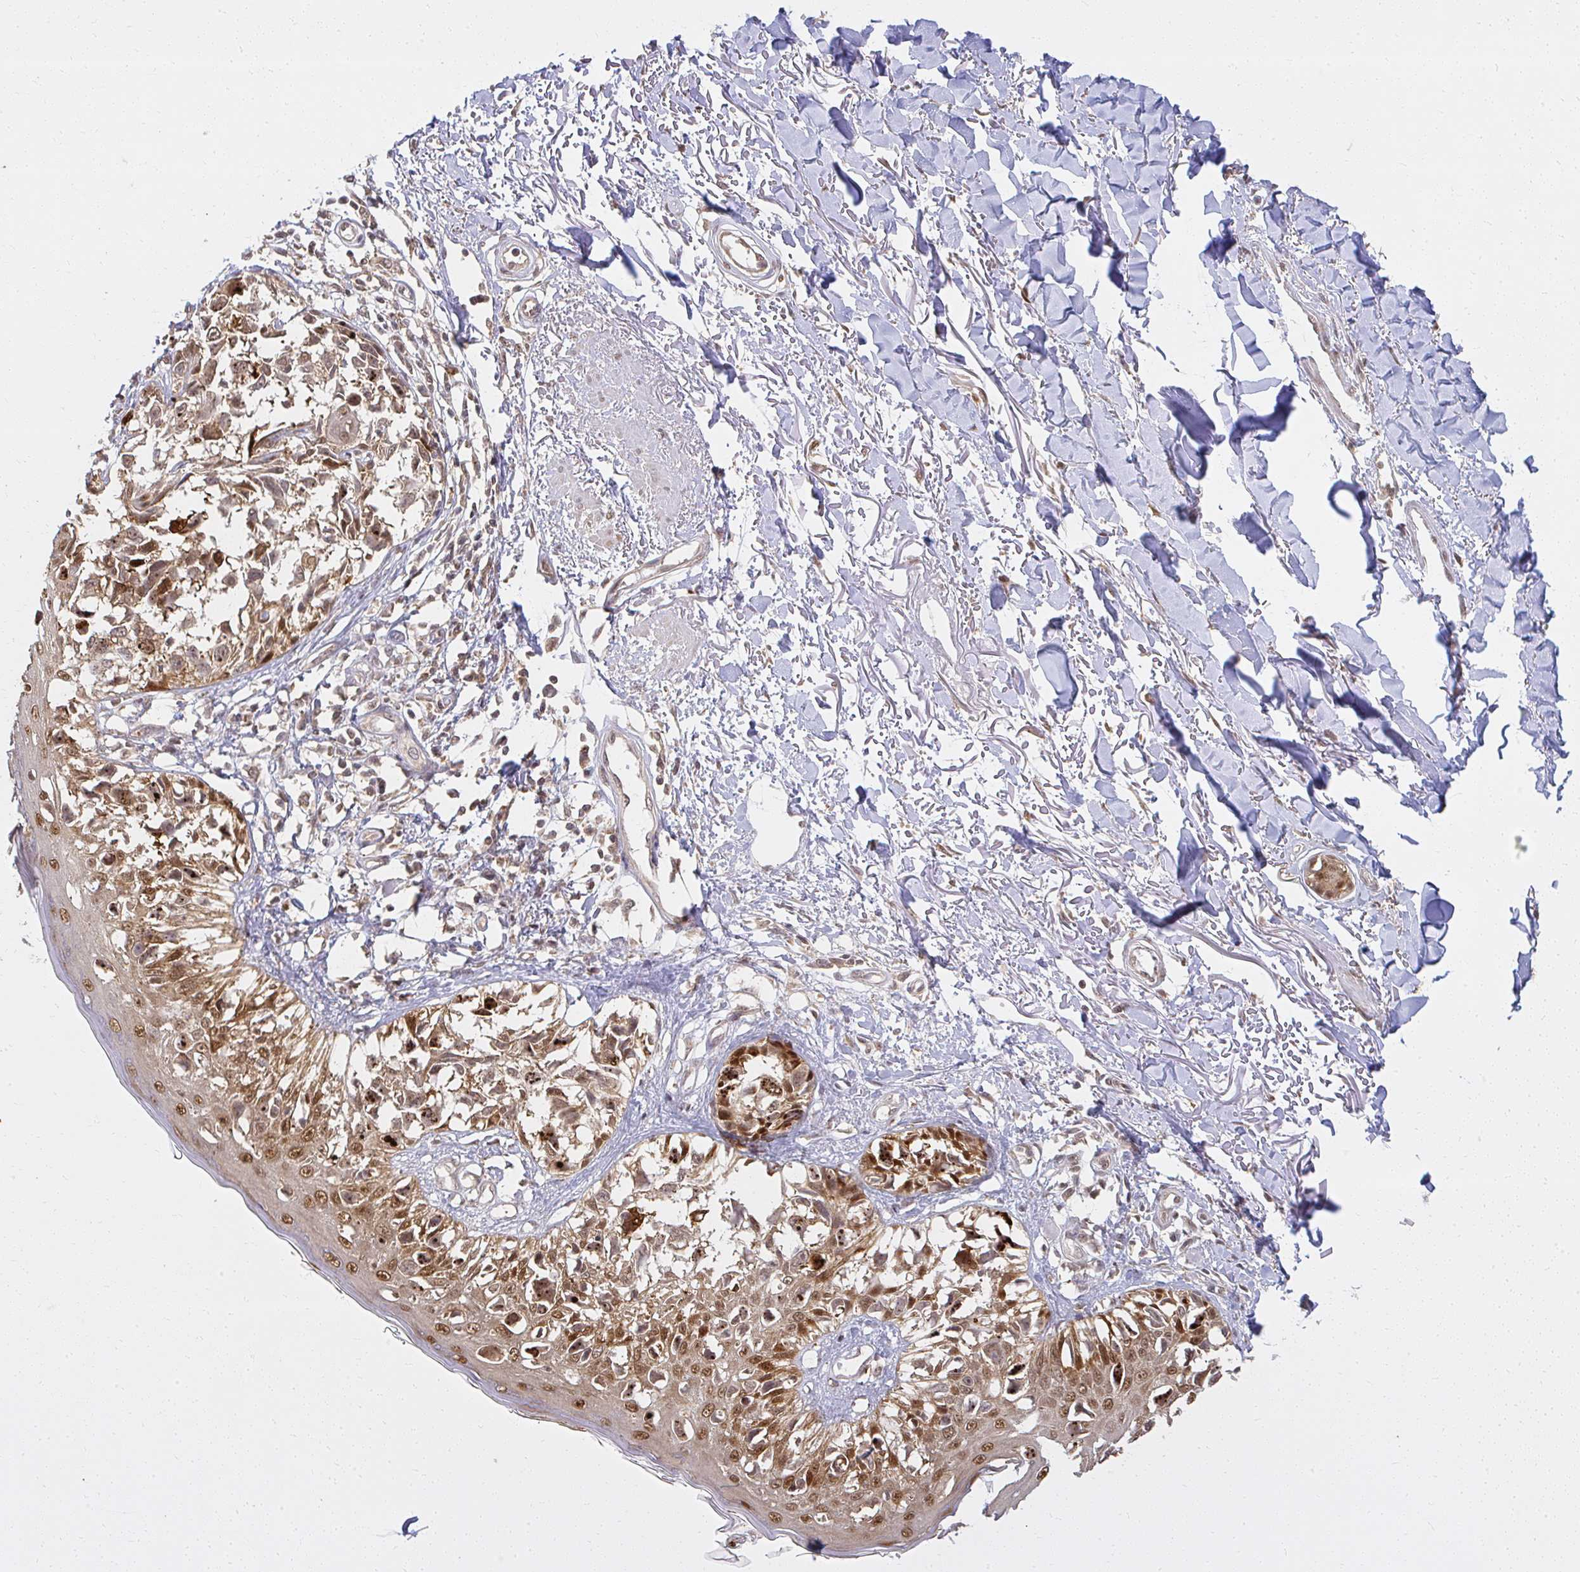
{"staining": {"intensity": "moderate", "quantity": ">75%", "location": "nuclear"}, "tissue": "melanoma", "cell_type": "Tumor cells", "image_type": "cancer", "snomed": [{"axis": "morphology", "description": "Malignant melanoma, NOS"}, {"axis": "topography", "description": "Skin"}], "caption": "Human melanoma stained for a protein (brown) shows moderate nuclear positive positivity in about >75% of tumor cells.", "gene": "LARS2", "patient": {"sex": "male", "age": 73}}